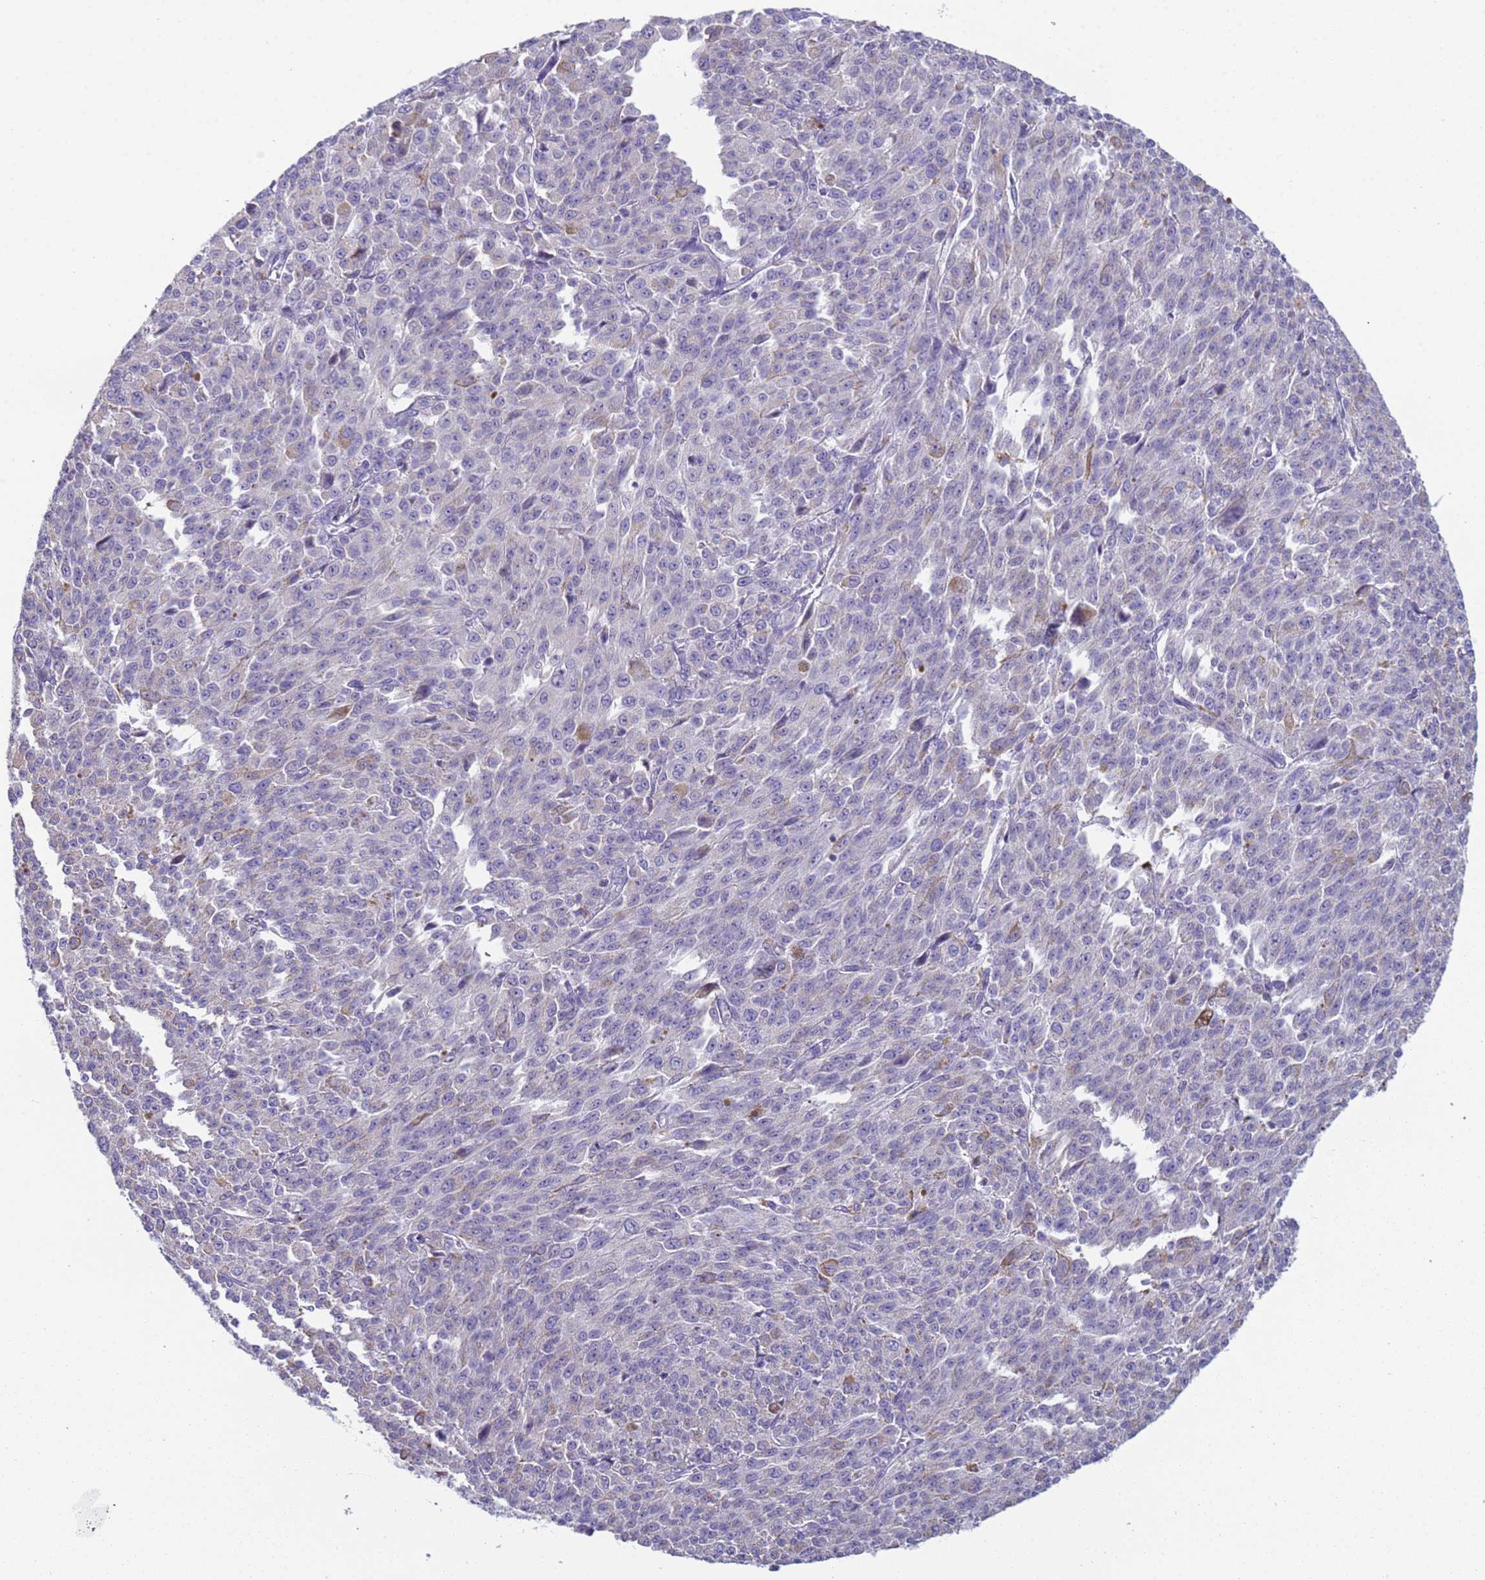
{"staining": {"intensity": "negative", "quantity": "none", "location": "none"}, "tissue": "melanoma", "cell_type": "Tumor cells", "image_type": "cancer", "snomed": [{"axis": "morphology", "description": "Malignant melanoma, NOS"}, {"axis": "topography", "description": "Skin"}], "caption": "Immunohistochemistry micrograph of neoplastic tissue: malignant melanoma stained with DAB reveals no significant protein expression in tumor cells.", "gene": "CR1", "patient": {"sex": "female", "age": 52}}